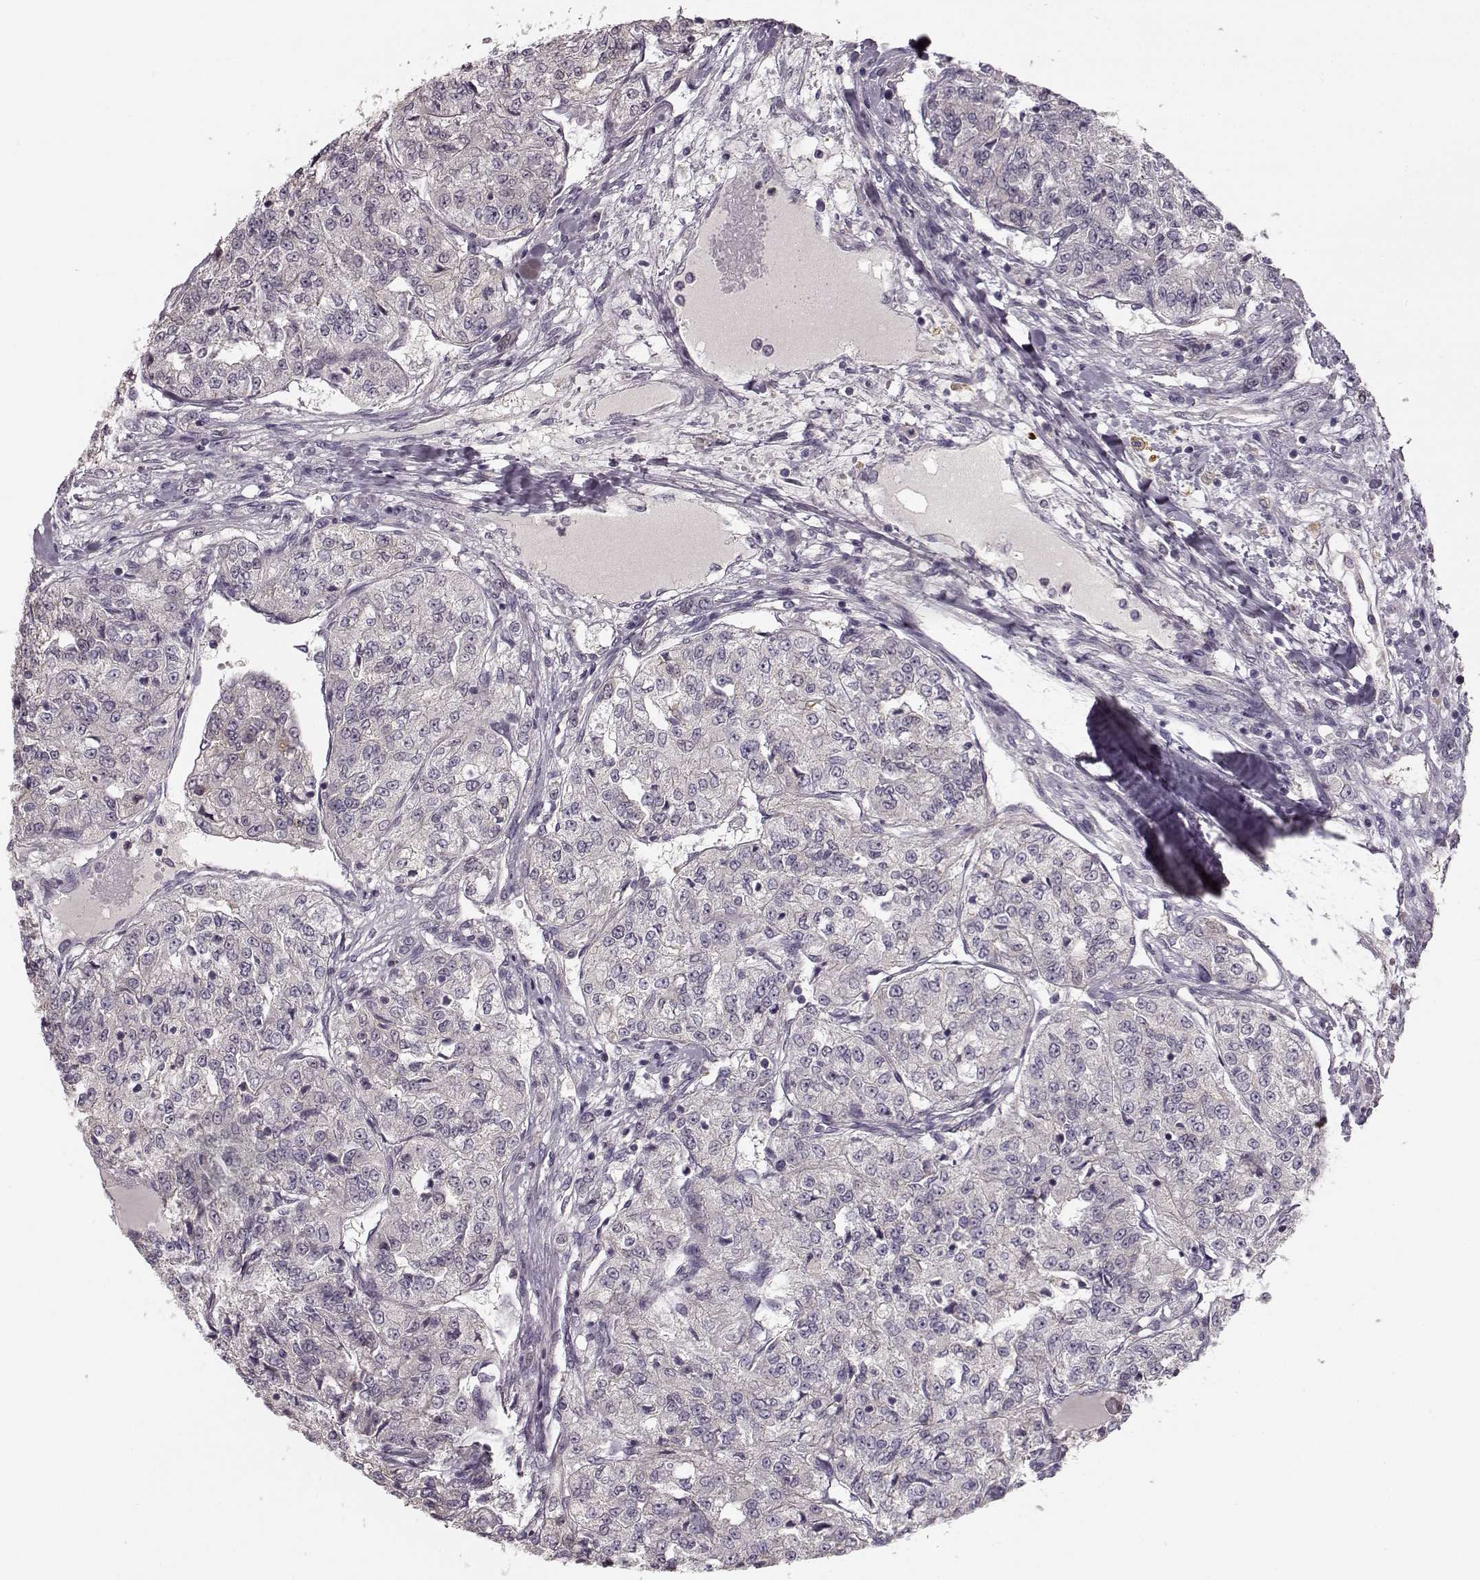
{"staining": {"intensity": "negative", "quantity": "none", "location": "none"}, "tissue": "renal cancer", "cell_type": "Tumor cells", "image_type": "cancer", "snomed": [{"axis": "morphology", "description": "Adenocarcinoma, NOS"}, {"axis": "topography", "description": "Kidney"}], "caption": "This is an IHC histopathology image of human renal cancer. There is no staining in tumor cells.", "gene": "MTR", "patient": {"sex": "female", "age": 63}}